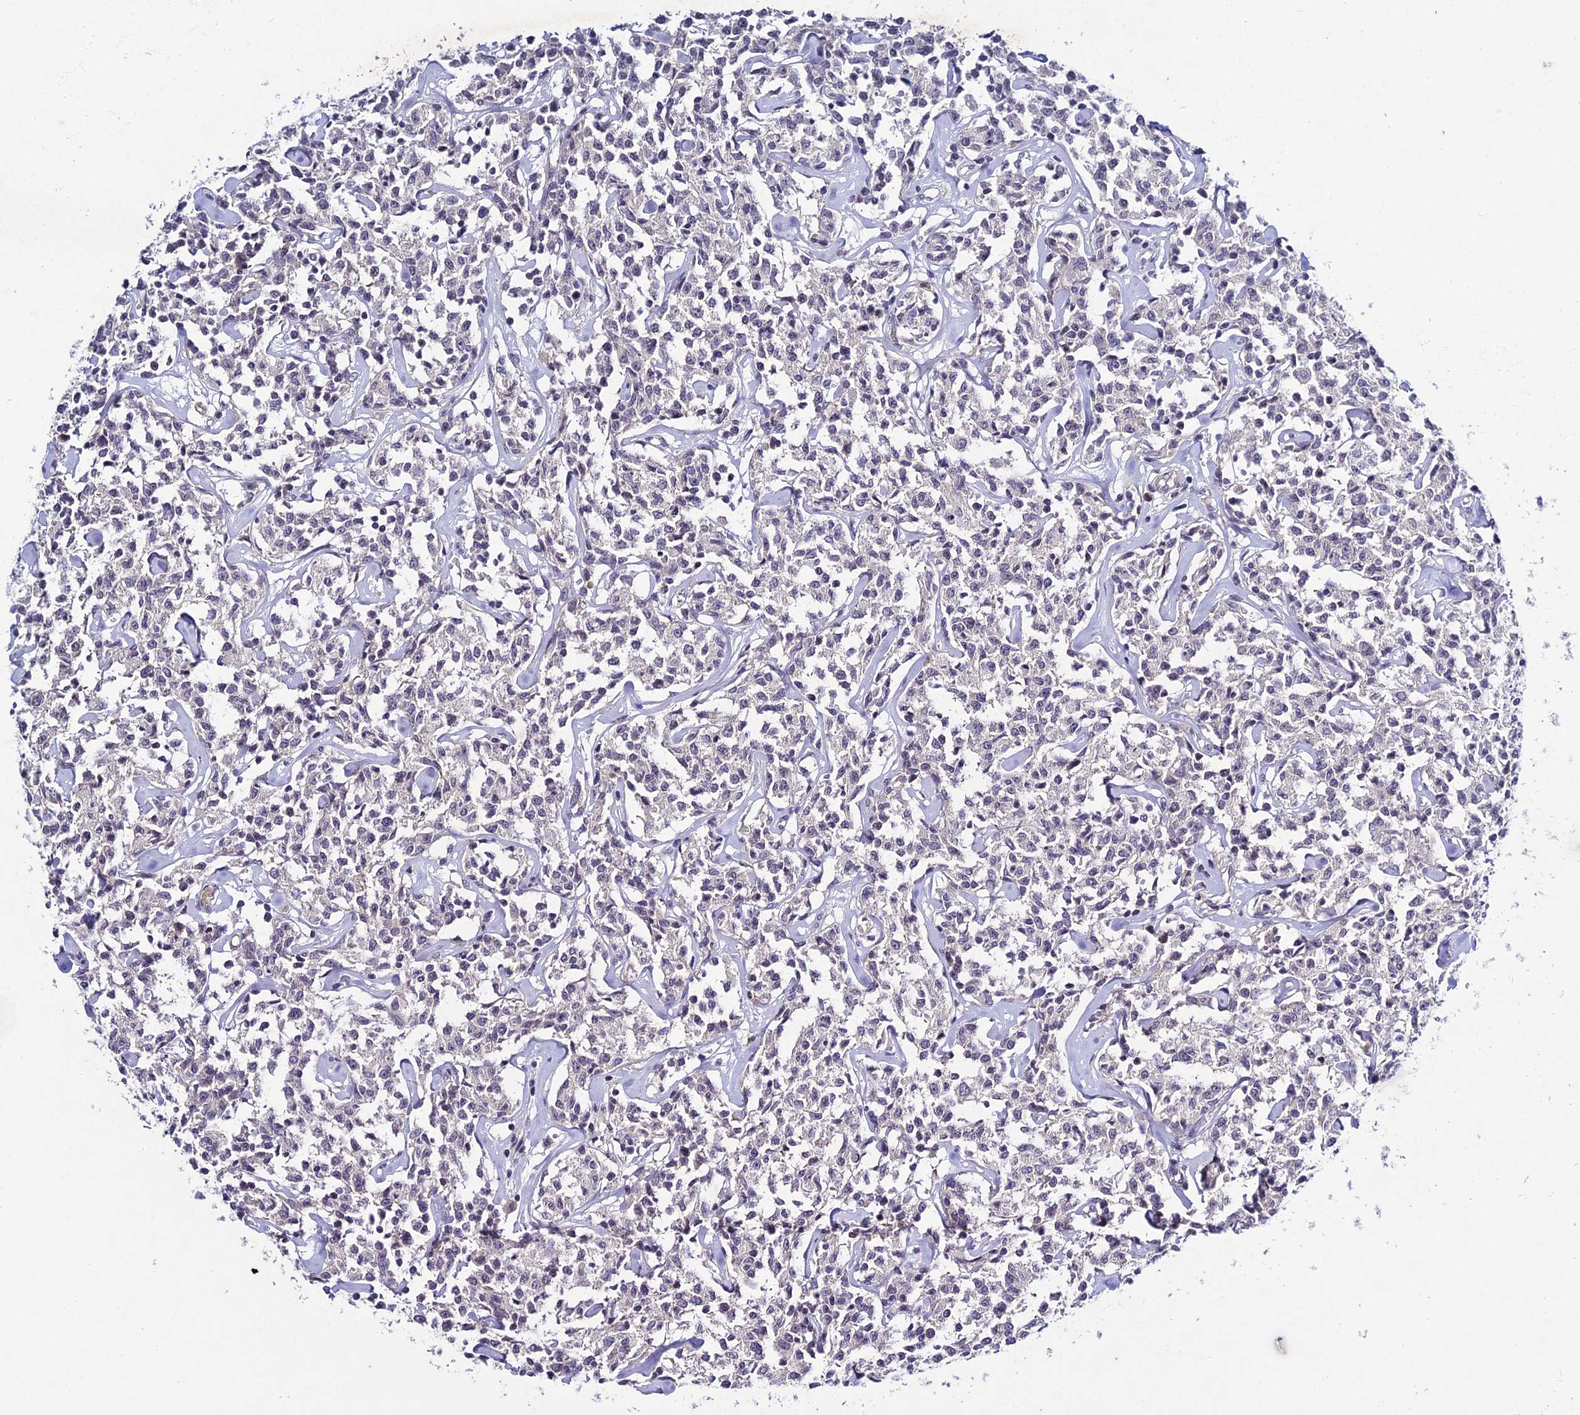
{"staining": {"intensity": "negative", "quantity": "none", "location": "none"}, "tissue": "lymphoma", "cell_type": "Tumor cells", "image_type": "cancer", "snomed": [{"axis": "morphology", "description": "Malignant lymphoma, non-Hodgkin's type, Low grade"}, {"axis": "topography", "description": "Small intestine"}], "caption": "Immunohistochemical staining of malignant lymphoma, non-Hodgkin's type (low-grade) exhibits no significant positivity in tumor cells. The staining was performed using DAB to visualize the protein expression in brown, while the nuclei were stained in blue with hematoxylin (Magnification: 20x).", "gene": "CHST5", "patient": {"sex": "female", "age": 59}}